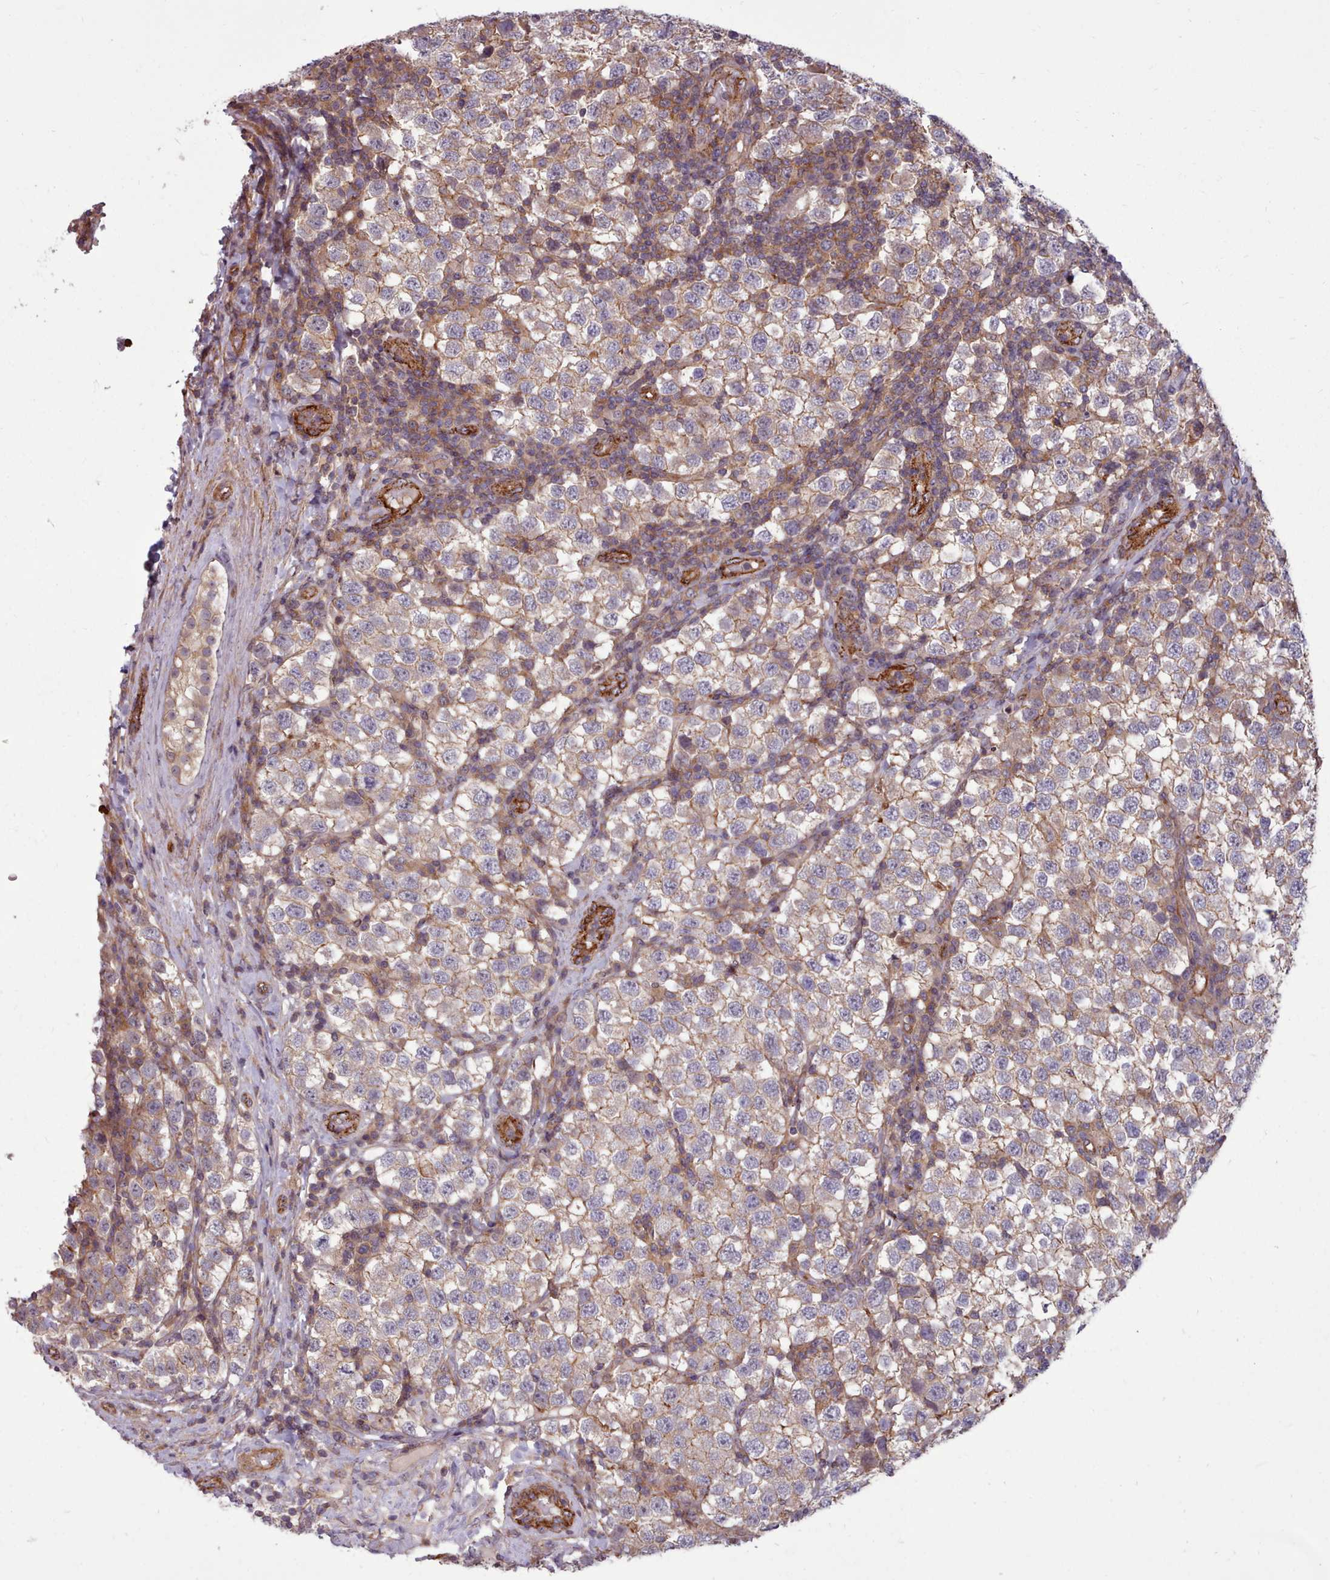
{"staining": {"intensity": "weak", "quantity": ">75%", "location": "cytoplasmic/membranous"}, "tissue": "testis cancer", "cell_type": "Tumor cells", "image_type": "cancer", "snomed": [{"axis": "morphology", "description": "Seminoma, NOS"}, {"axis": "topography", "description": "Testis"}], "caption": "DAB (3,3'-diaminobenzidine) immunohistochemical staining of testis cancer (seminoma) displays weak cytoplasmic/membranous protein expression in about >75% of tumor cells. (DAB = brown stain, brightfield microscopy at high magnification).", "gene": "STUB1", "patient": {"sex": "male", "age": 34}}